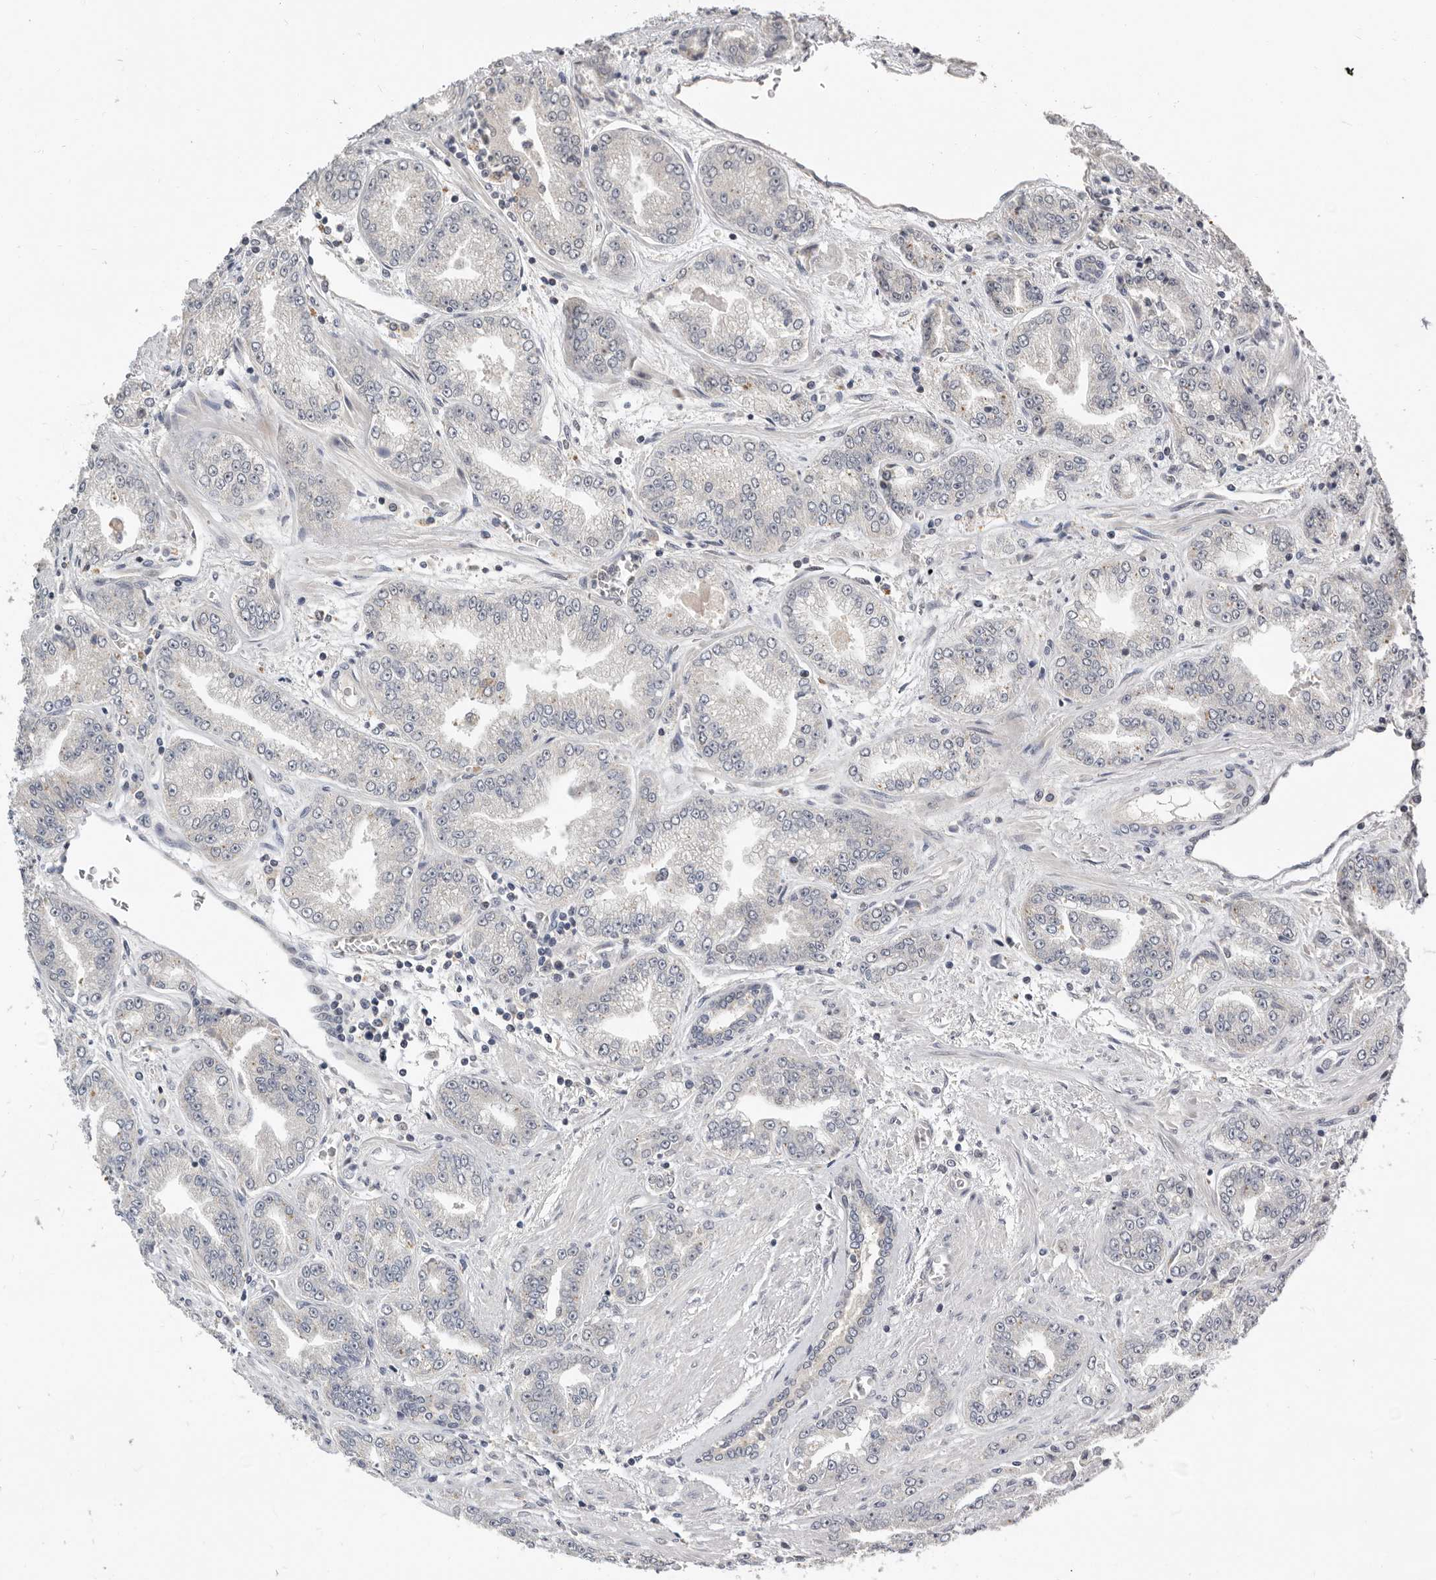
{"staining": {"intensity": "negative", "quantity": "none", "location": "none"}, "tissue": "prostate cancer", "cell_type": "Tumor cells", "image_type": "cancer", "snomed": [{"axis": "morphology", "description": "Adenocarcinoma, High grade"}, {"axis": "topography", "description": "Prostate"}], "caption": "Tumor cells are negative for brown protein staining in prostate cancer (high-grade adenocarcinoma). (DAB (3,3'-diaminobenzidine) immunohistochemistry with hematoxylin counter stain).", "gene": "BRCA2", "patient": {"sex": "male", "age": 71}}